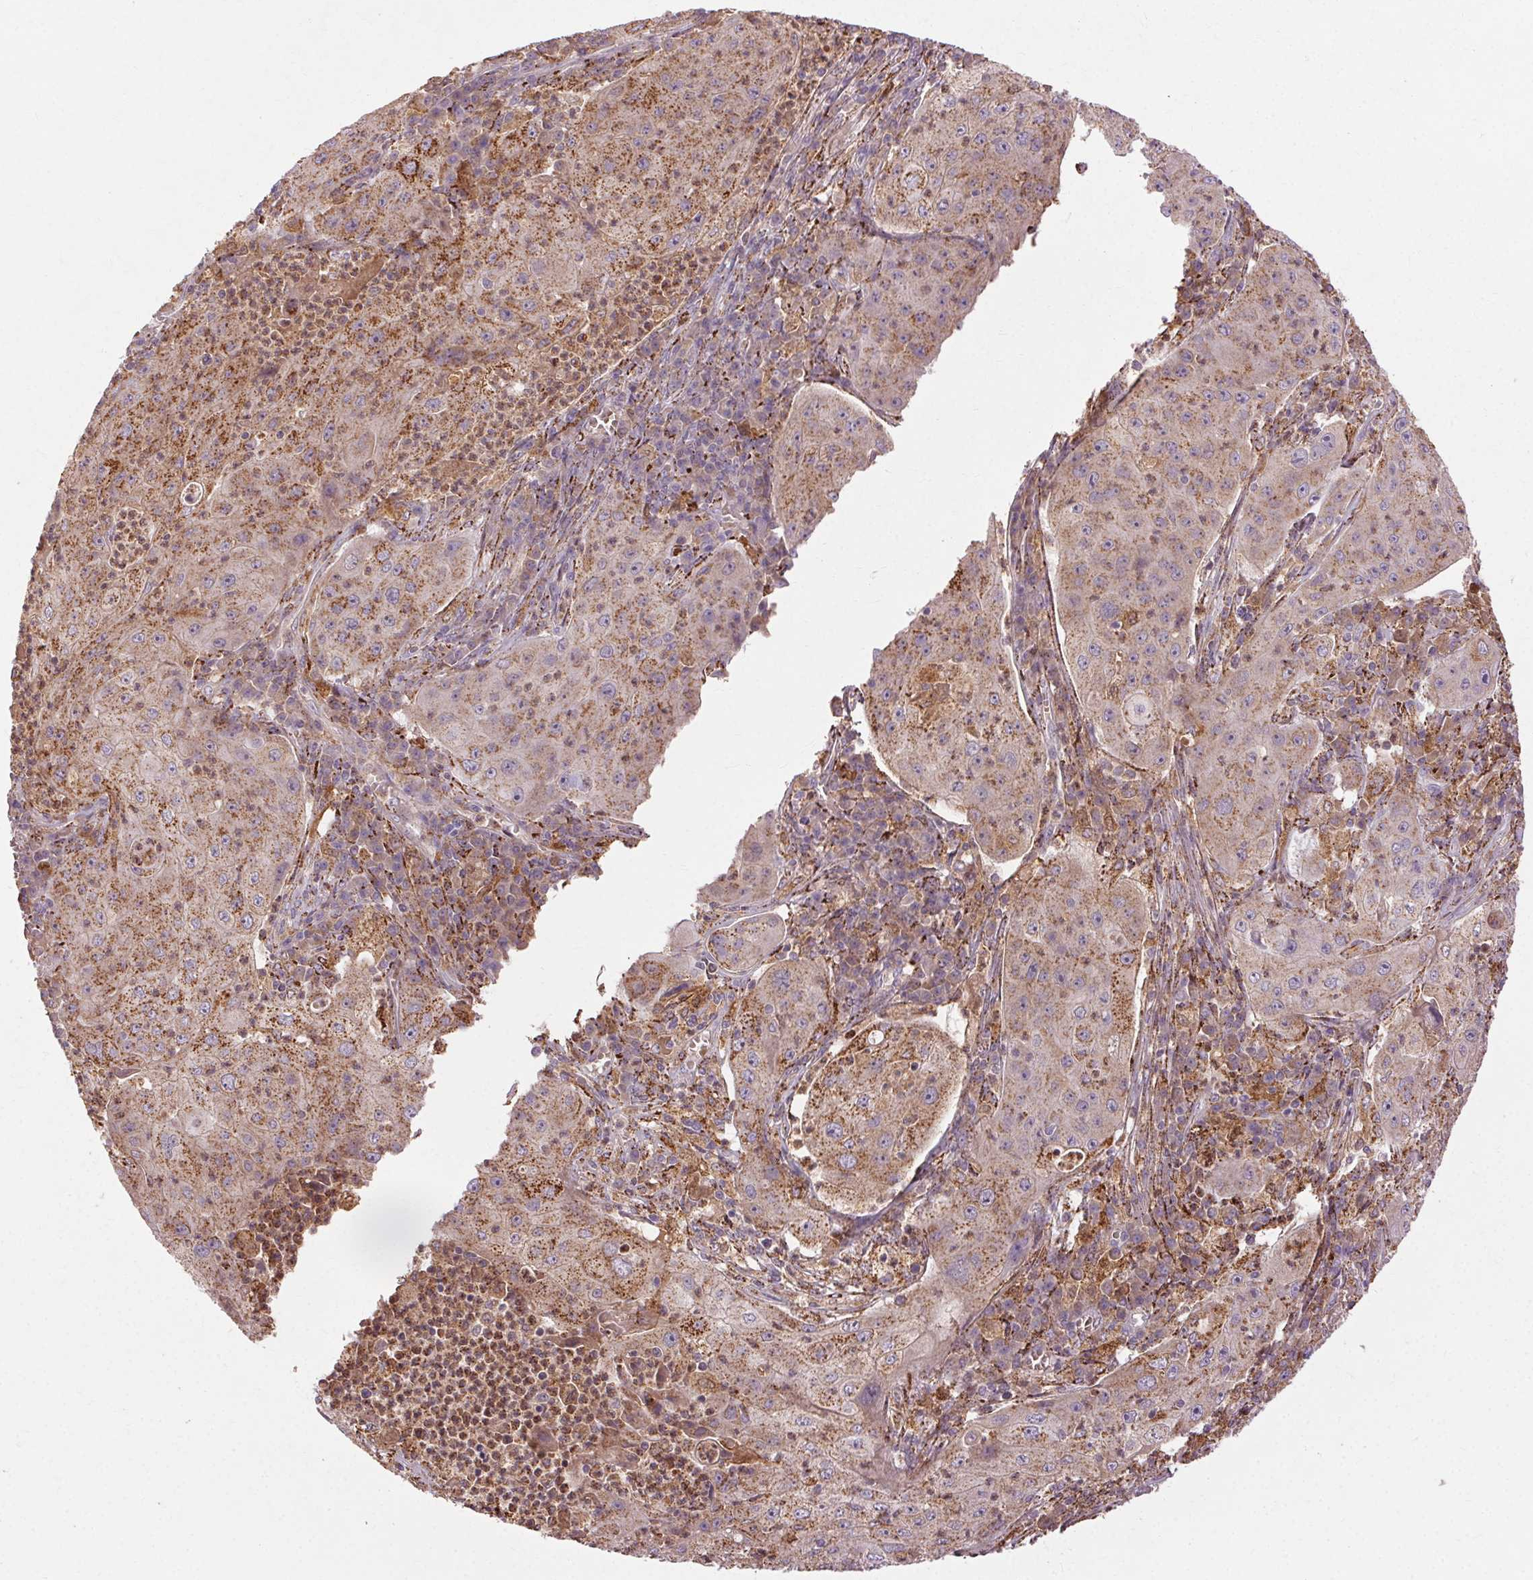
{"staining": {"intensity": "moderate", "quantity": "25%-75%", "location": "cytoplasmic/membranous"}, "tissue": "lung cancer", "cell_type": "Tumor cells", "image_type": "cancer", "snomed": [{"axis": "morphology", "description": "Squamous cell carcinoma, NOS"}, {"axis": "topography", "description": "Lung"}], "caption": "A medium amount of moderate cytoplasmic/membranous positivity is present in approximately 25%-75% of tumor cells in lung cancer tissue. The staining was performed using DAB, with brown indicating positive protein expression. Nuclei are stained blue with hematoxylin.", "gene": "REP15", "patient": {"sex": "female", "age": 59}}